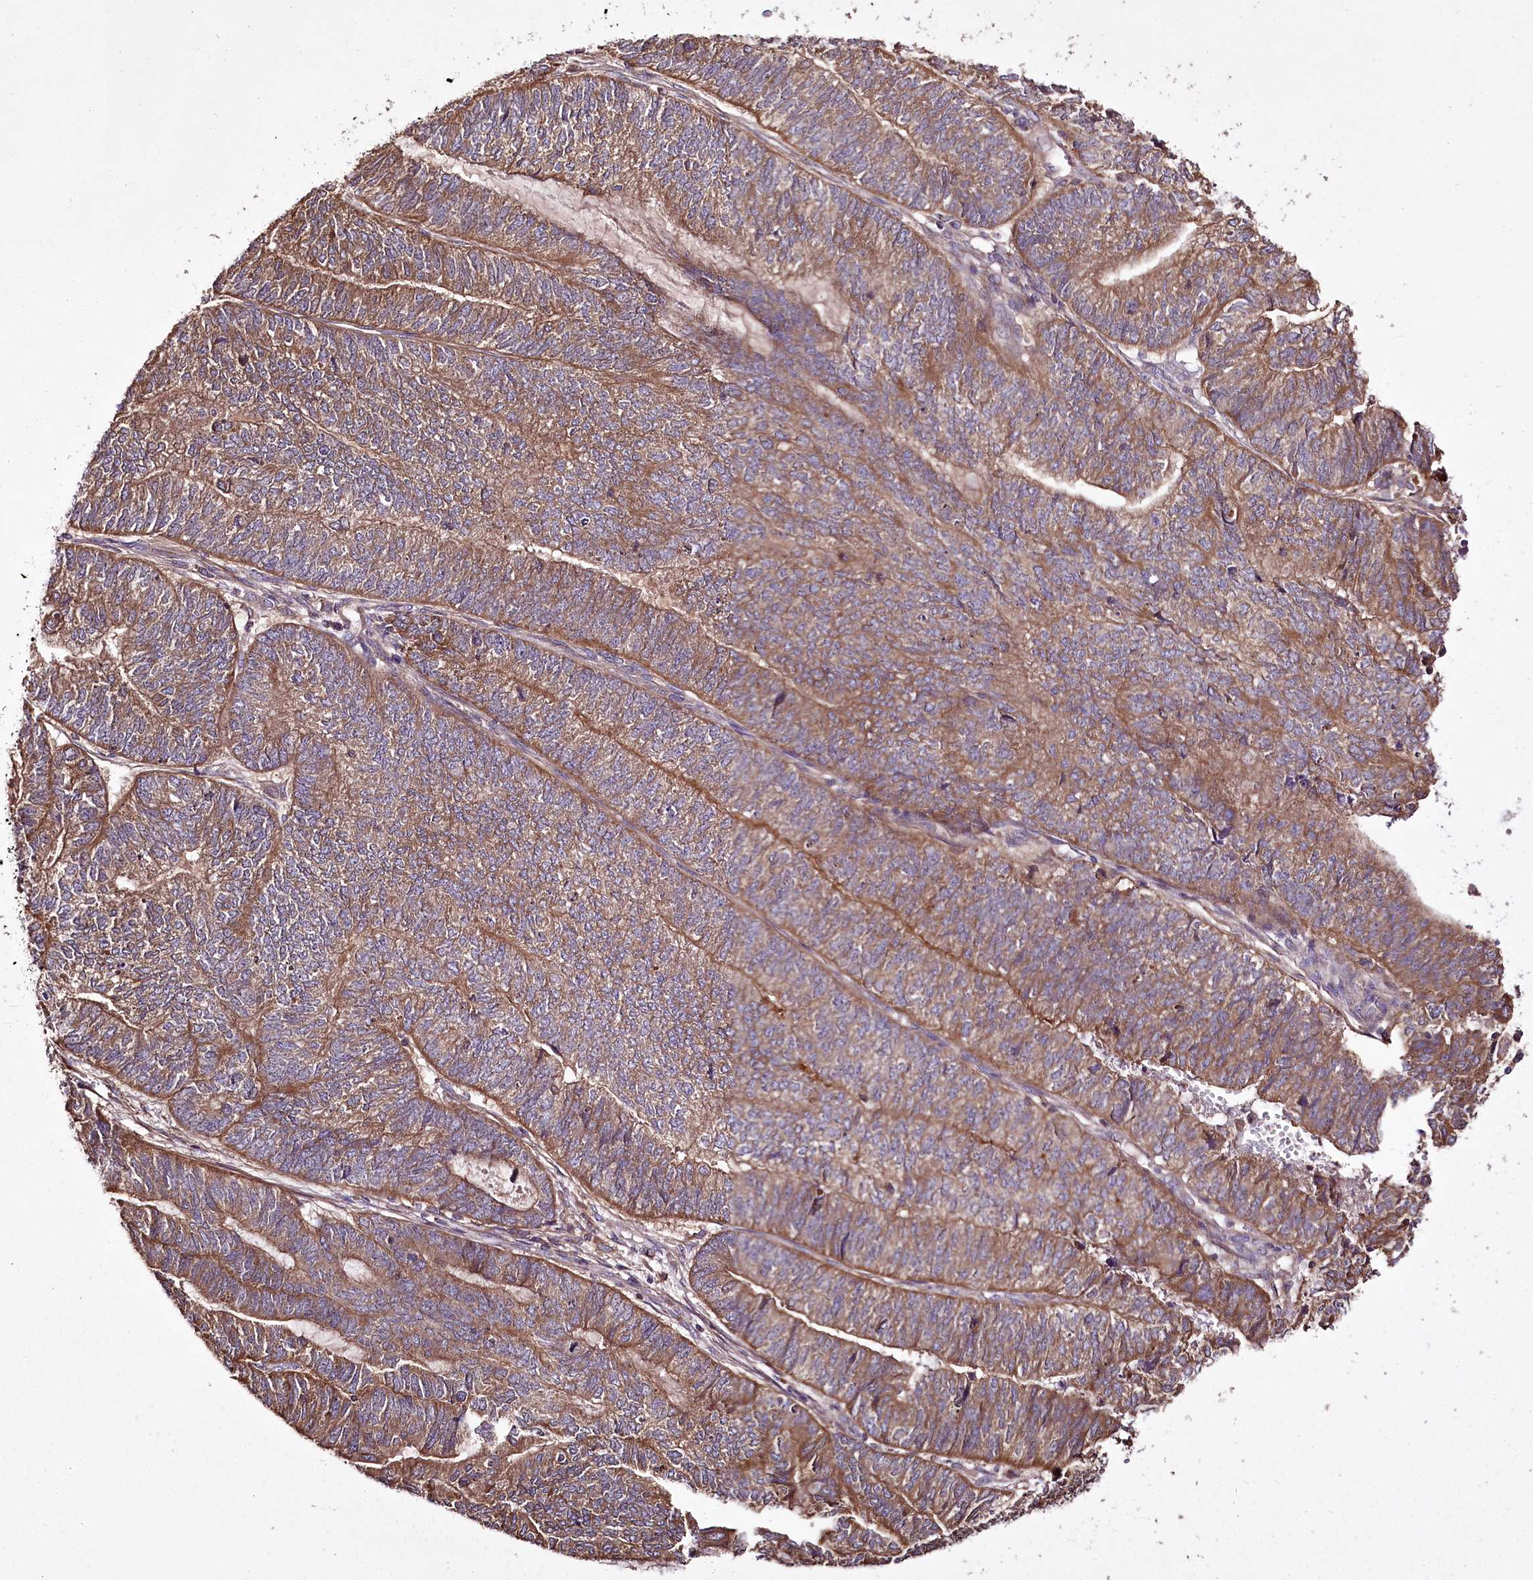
{"staining": {"intensity": "moderate", "quantity": ">75%", "location": "cytoplasmic/membranous"}, "tissue": "endometrial cancer", "cell_type": "Tumor cells", "image_type": "cancer", "snomed": [{"axis": "morphology", "description": "Adenocarcinoma, NOS"}, {"axis": "topography", "description": "Uterus"}, {"axis": "topography", "description": "Endometrium"}], "caption": "Immunohistochemistry (IHC) photomicrograph of neoplastic tissue: human endometrial cancer stained using immunohistochemistry (IHC) demonstrates medium levels of moderate protein expression localized specifically in the cytoplasmic/membranous of tumor cells, appearing as a cytoplasmic/membranous brown color.", "gene": "WWC1", "patient": {"sex": "female", "age": 70}}